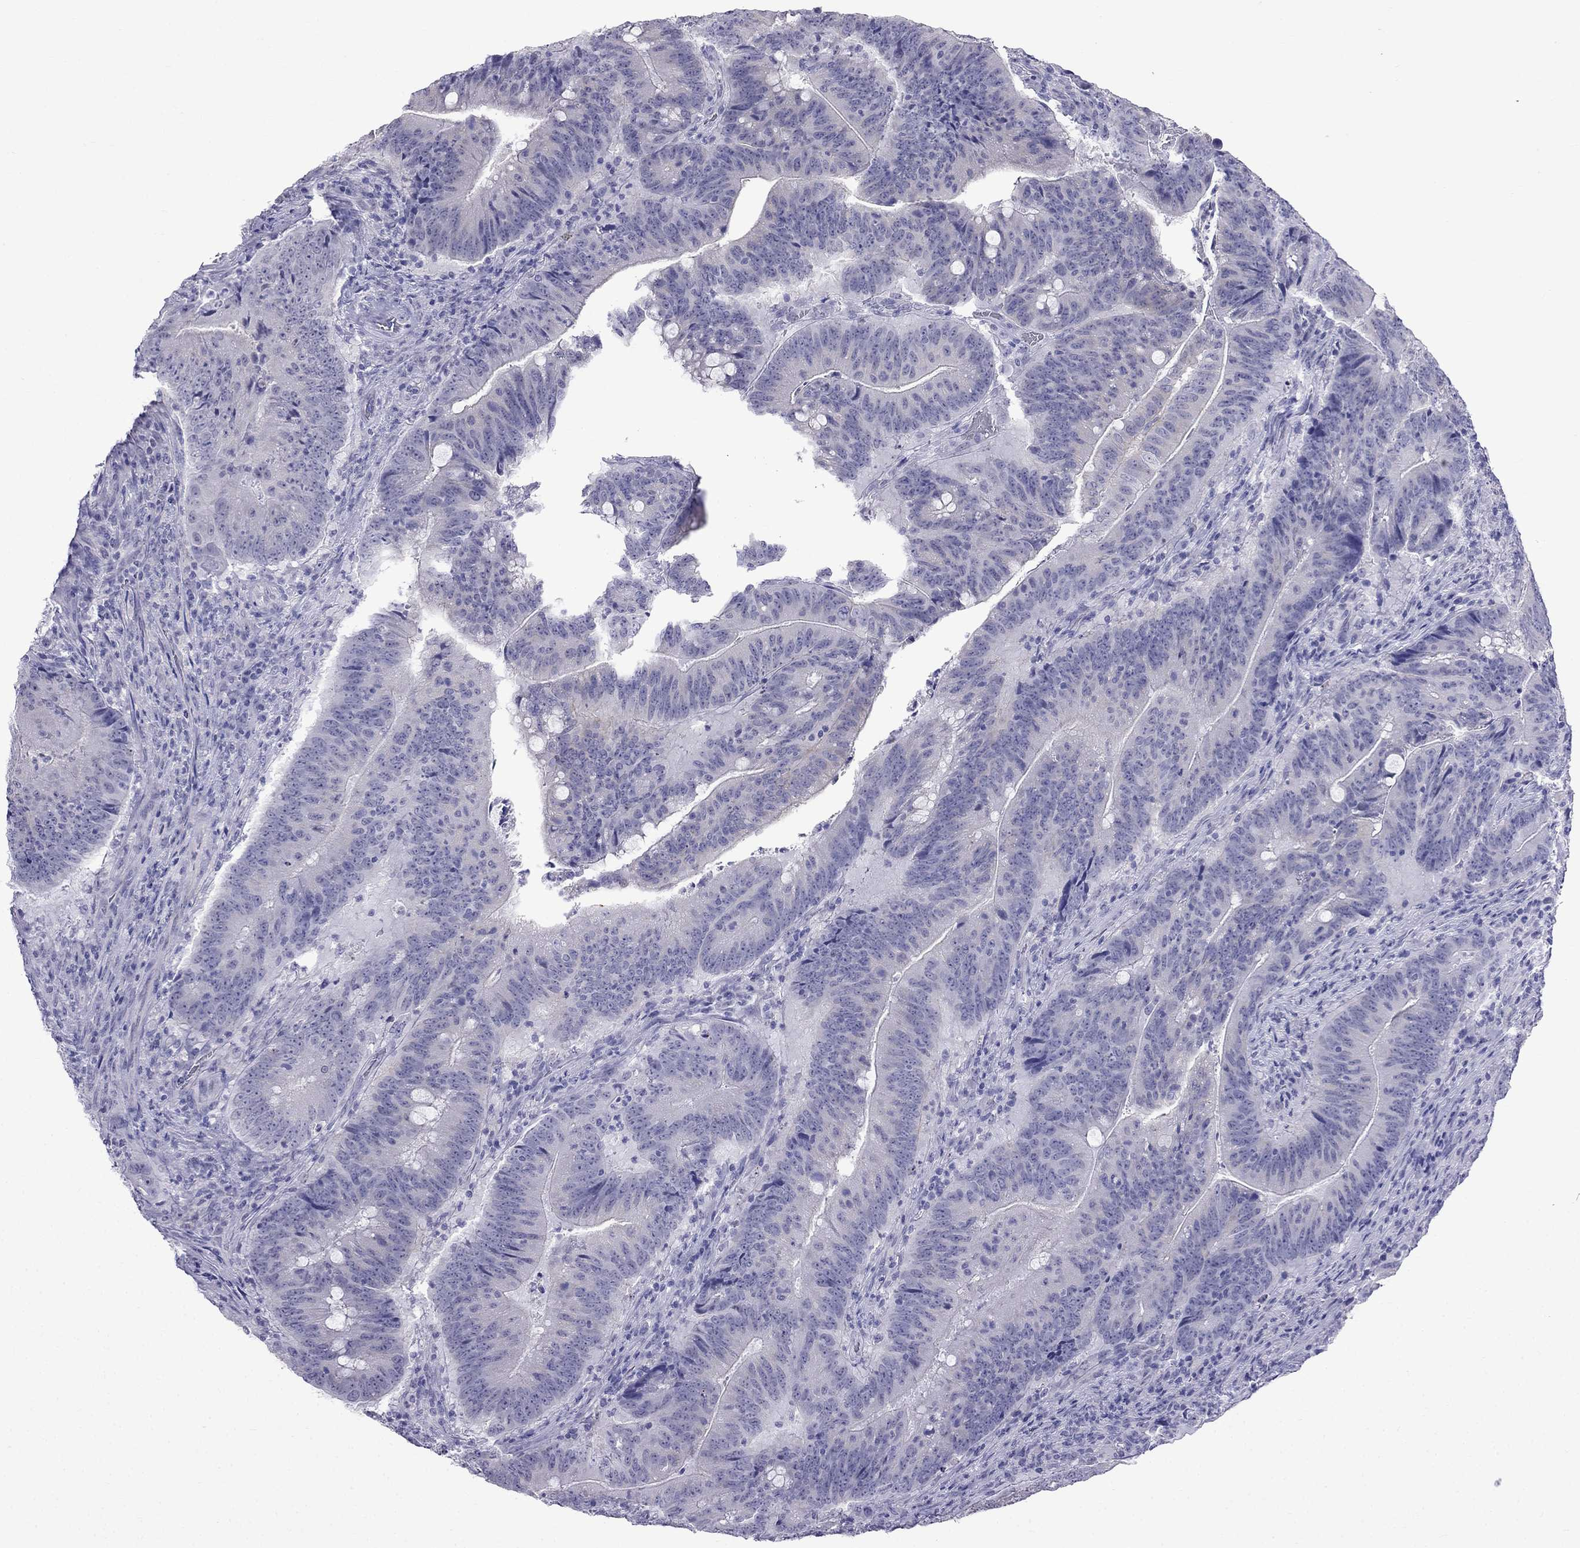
{"staining": {"intensity": "negative", "quantity": "none", "location": "none"}, "tissue": "colorectal cancer", "cell_type": "Tumor cells", "image_type": "cancer", "snomed": [{"axis": "morphology", "description": "Adenocarcinoma, NOS"}, {"axis": "topography", "description": "Colon"}], "caption": "Immunohistochemistry image of human colorectal adenocarcinoma stained for a protein (brown), which demonstrates no staining in tumor cells.", "gene": "MGP", "patient": {"sex": "female", "age": 87}}